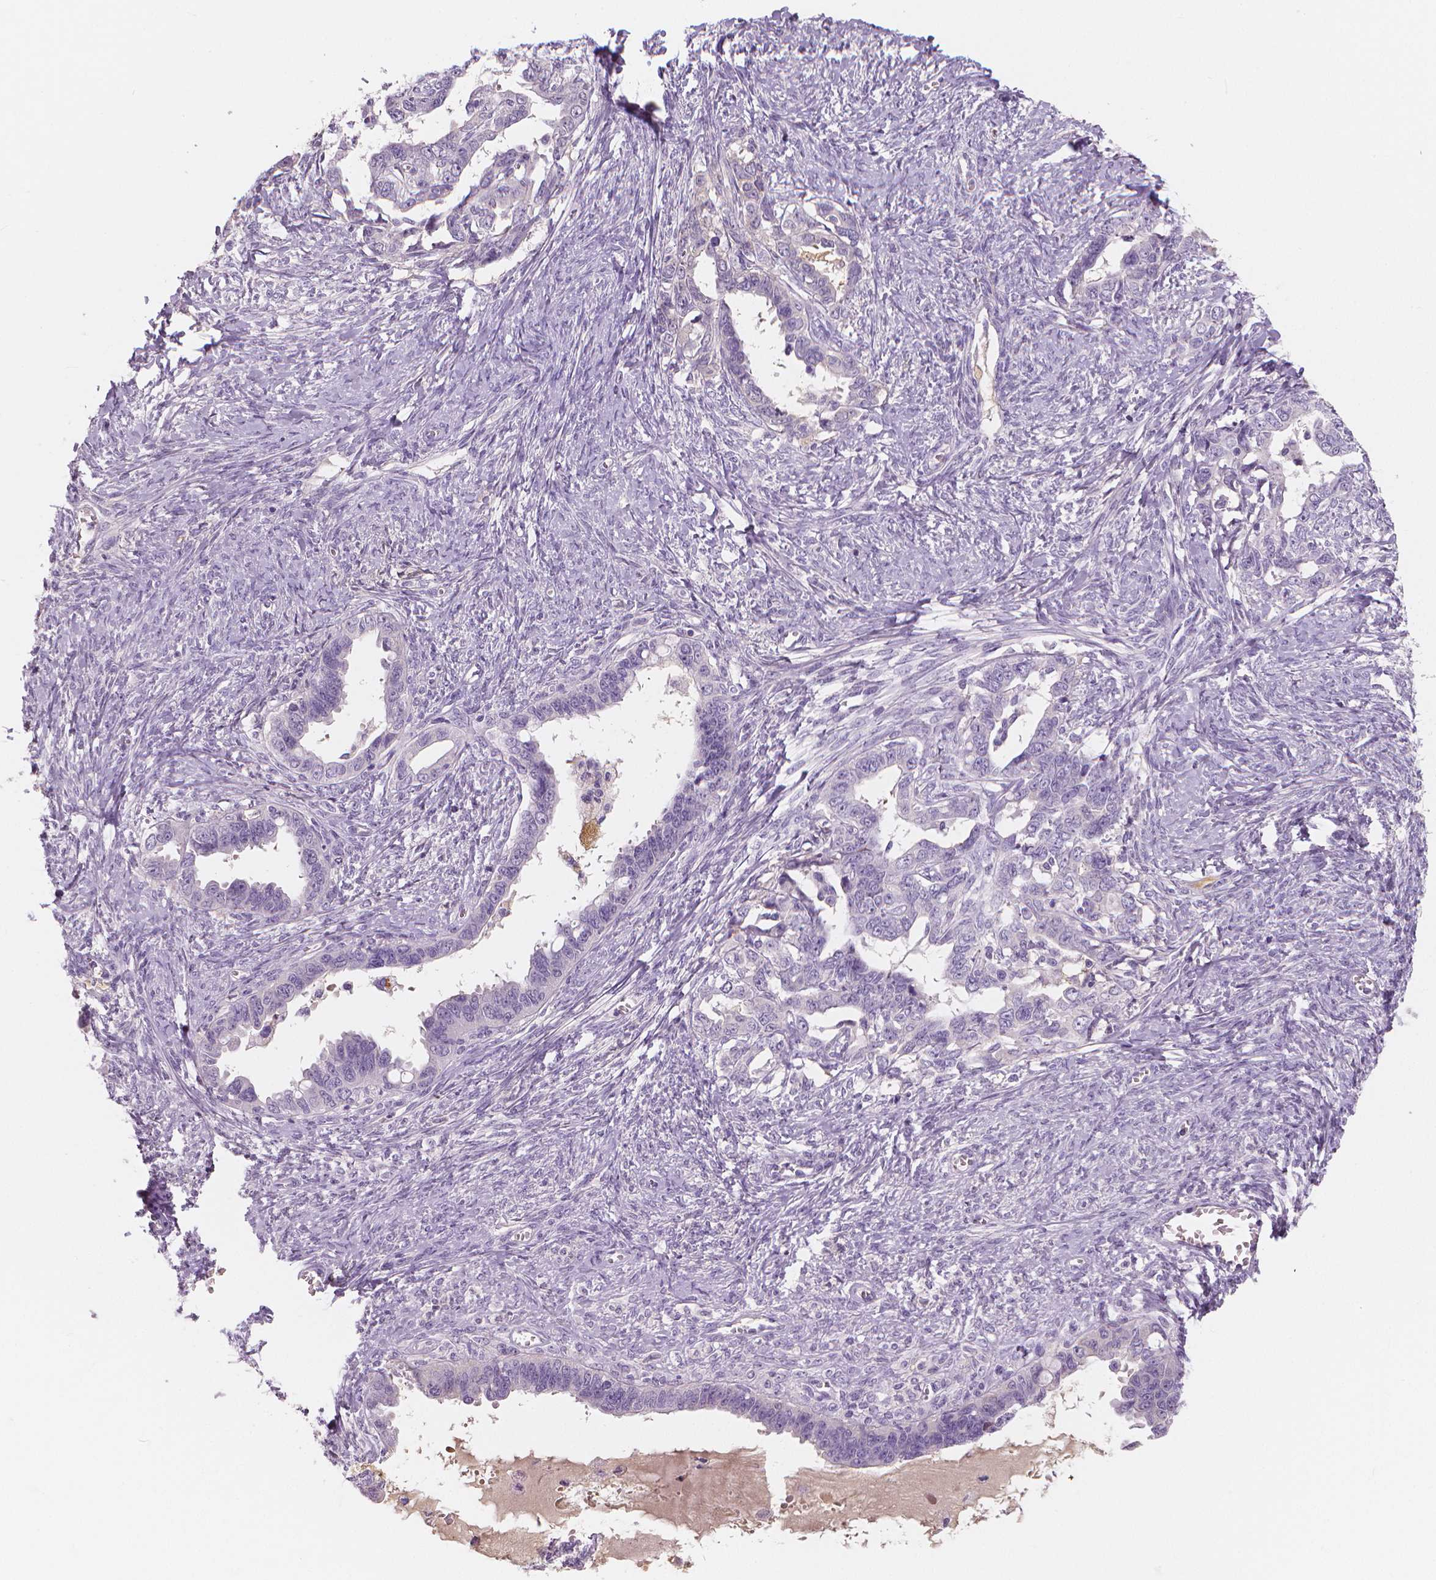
{"staining": {"intensity": "negative", "quantity": "none", "location": "none"}, "tissue": "ovarian cancer", "cell_type": "Tumor cells", "image_type": "cancer", "snomed": [{"axis": "morphology", "description": "Cystadenocarcinoma, serous, NOS"}, {"axis": "topography", "description": "Ovary"}], "caption": "Ovarian cancer (serous cystadenocarcinoma) was stained to show a protein in brown. There is no significant expression in tumor cells. (IHC, brightfield microscopy, high magnification).", "gene": "APOA4", "patient": {"sex": "female", "age": 69}}